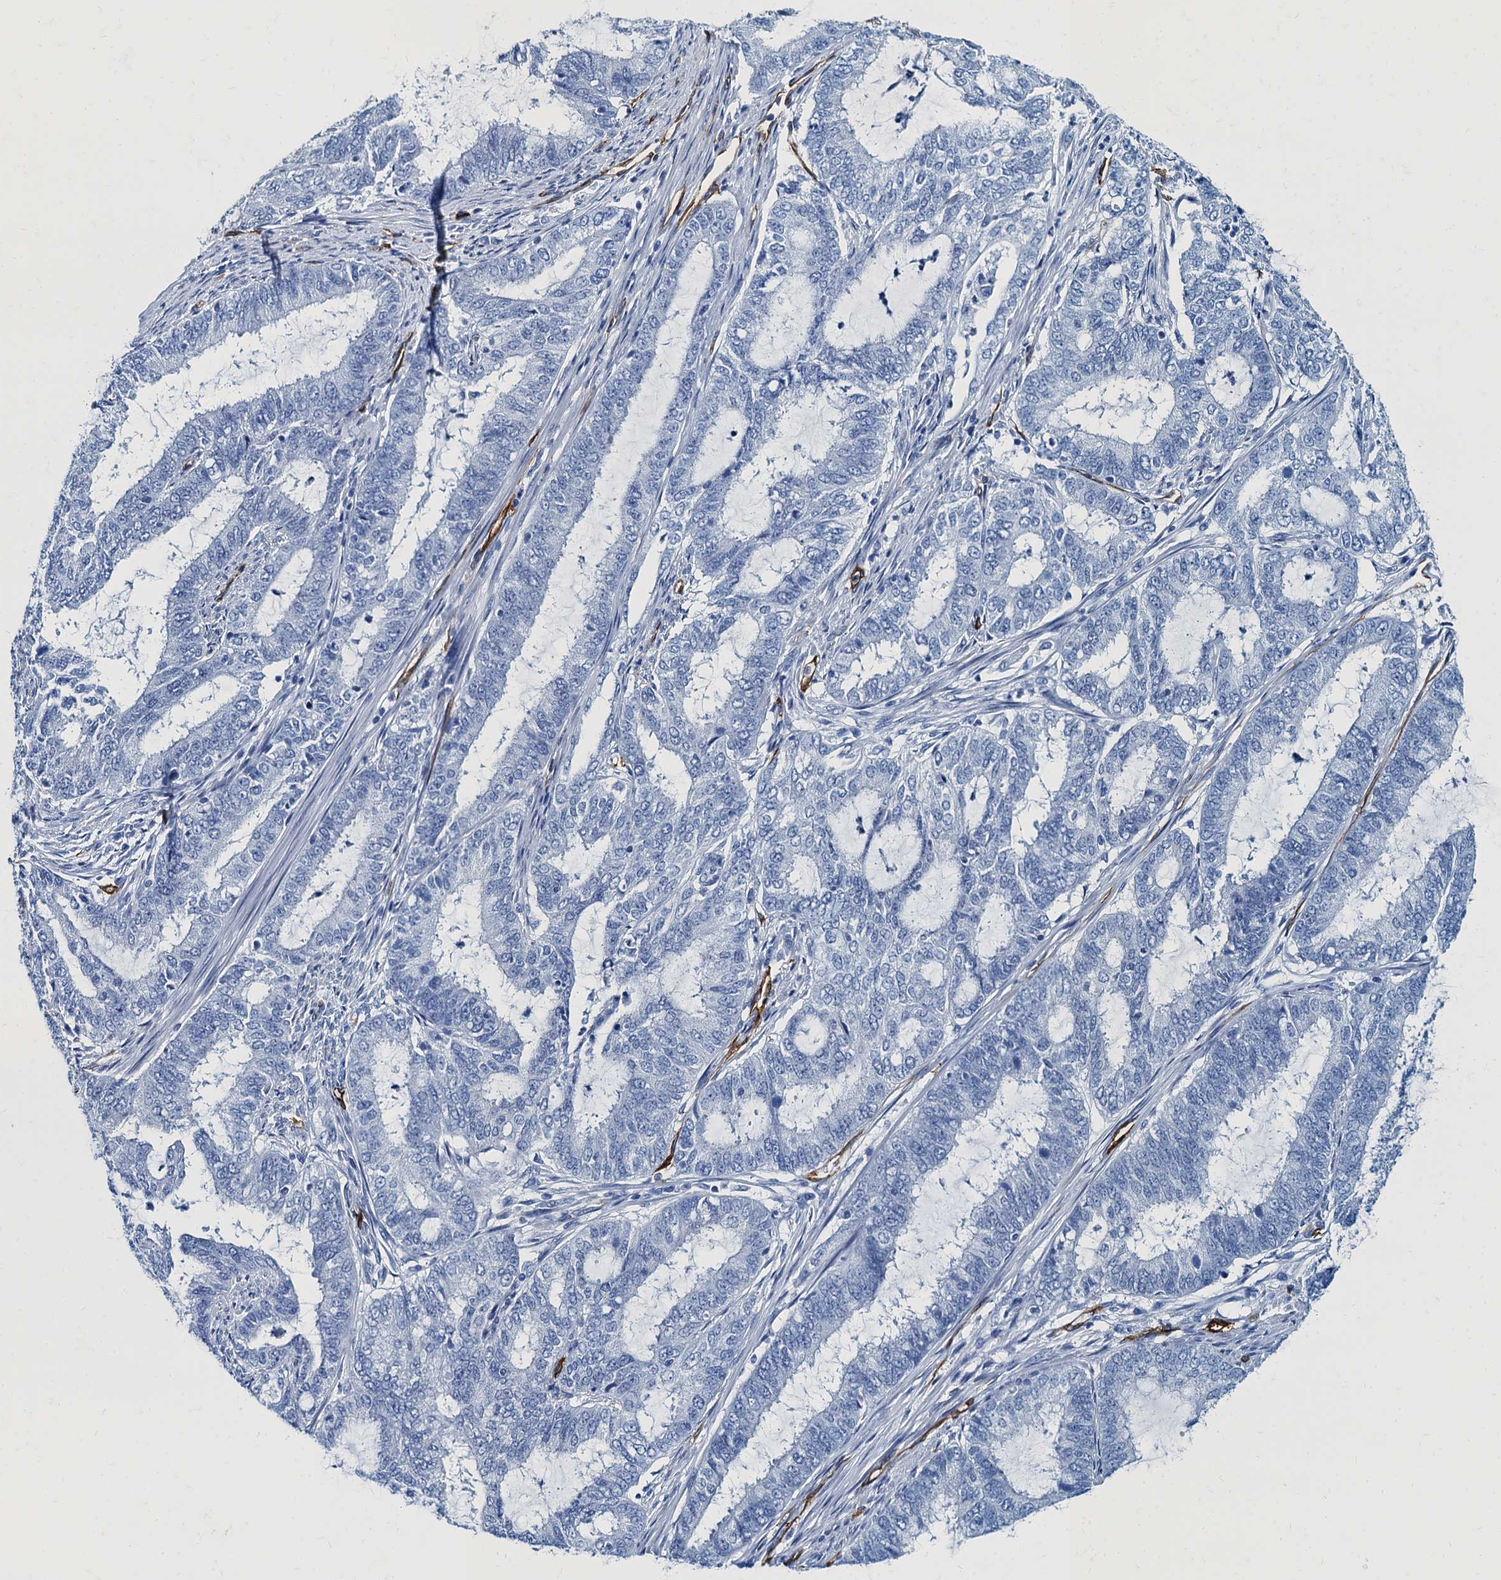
{"staining": {"intensity": "negative", "quantity": "none", "location": "none"}, "tissue": "endometrial cancer", "cell_type": "Tumor cells", "image_type": "cancer", "snomed": [{"axis": "morphology", "description": "Adenocarcinoma, NOS"}, {"axis": "topography", "description": "Endometrium"}], "caption": "Endometrial adenocarcinoma stained for a protein using immunohistochemistry reveals no expression tumor cells.", "gene": "CAVIN2", "patient": {"sex": "female", "age": 51}}